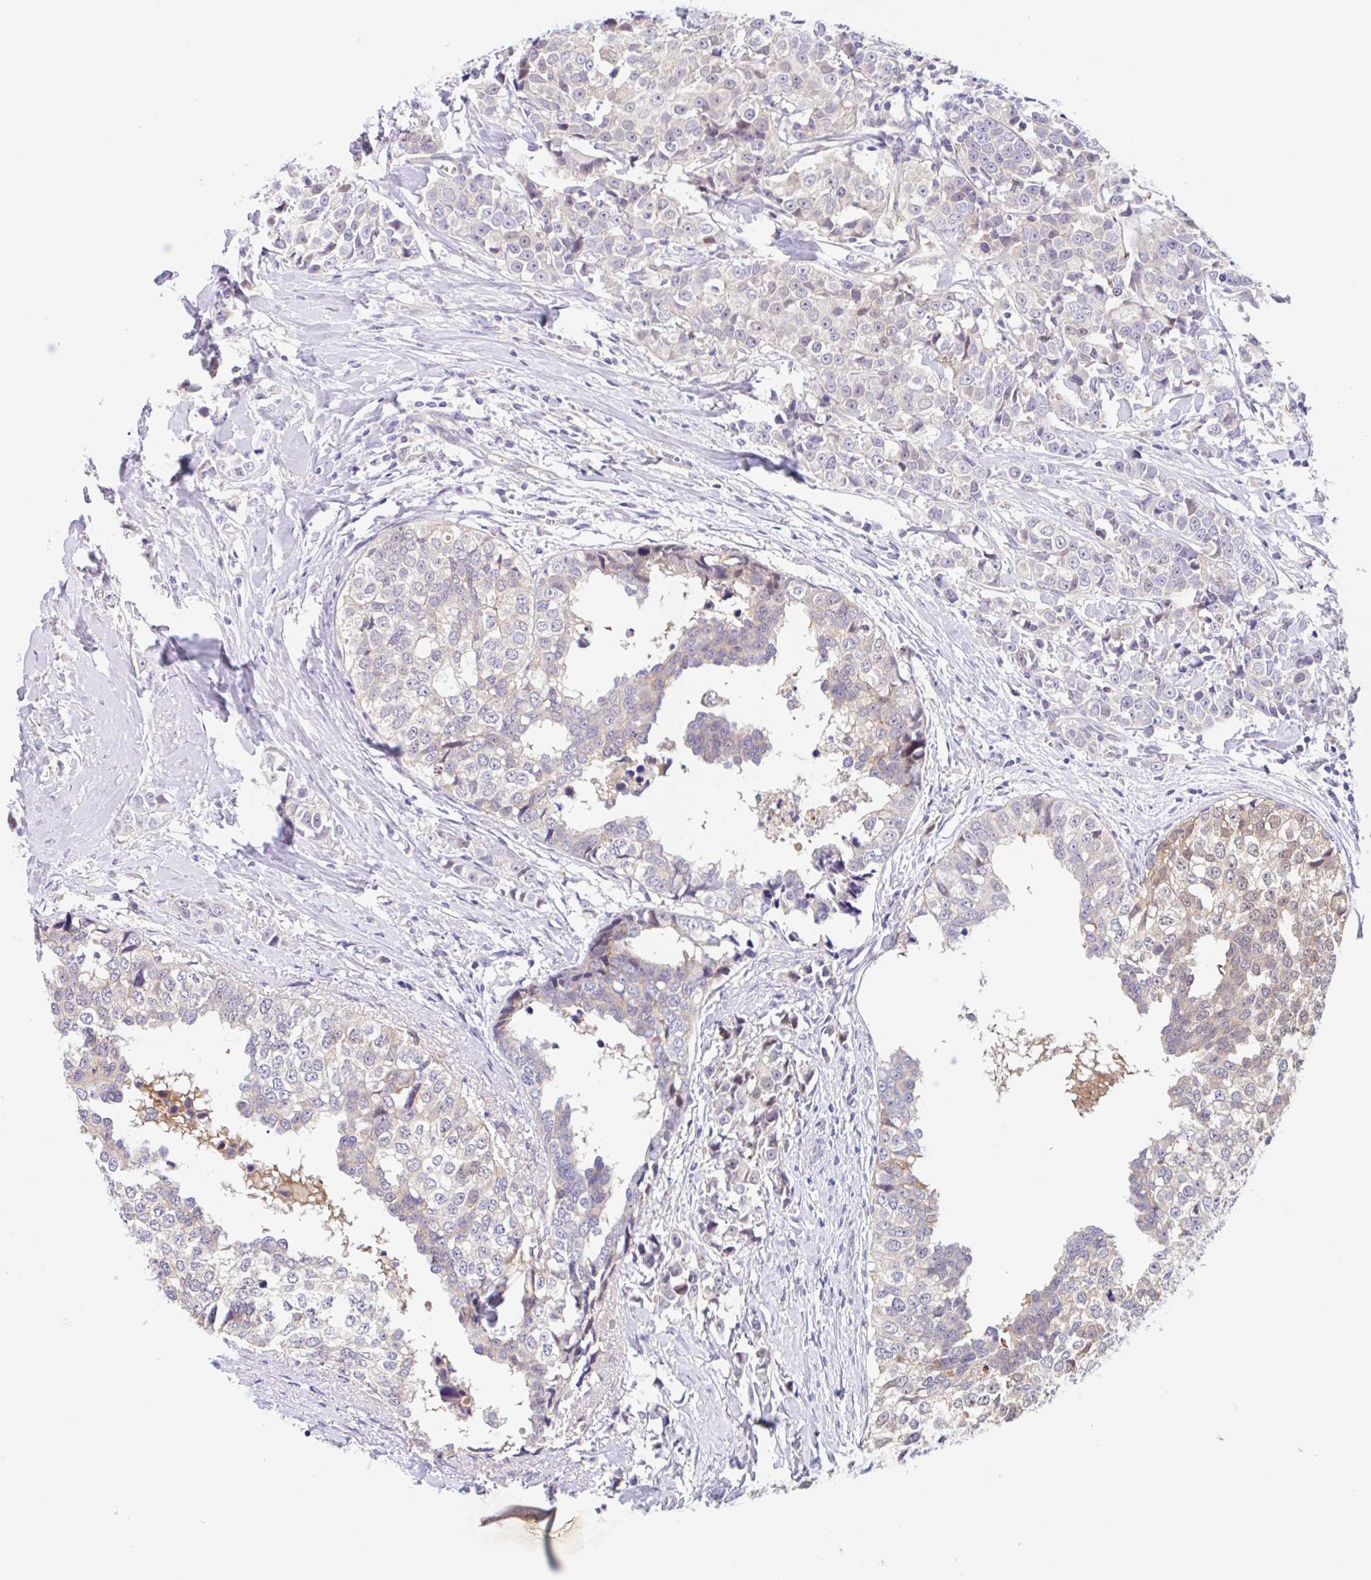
{"staining": {"intensity": "negative", "quantity": "none", "location": "none"}, "tissue": "breast cancer", "cell_type": "Tumor cells", "image_type": "cancer", "snomed": [{"axis": "morphology", "description": "Duct carcinoma"}, {"axis": "topography", "description": "Breast"}], "caption": "DAB immunohistochemical staining of human breast cancer (infiltrating ductal carcinoma) reveals no significant positivity in tumor cells.", "gene": "TMEM86A", "patient": {"sex": "female", "age": 80}}